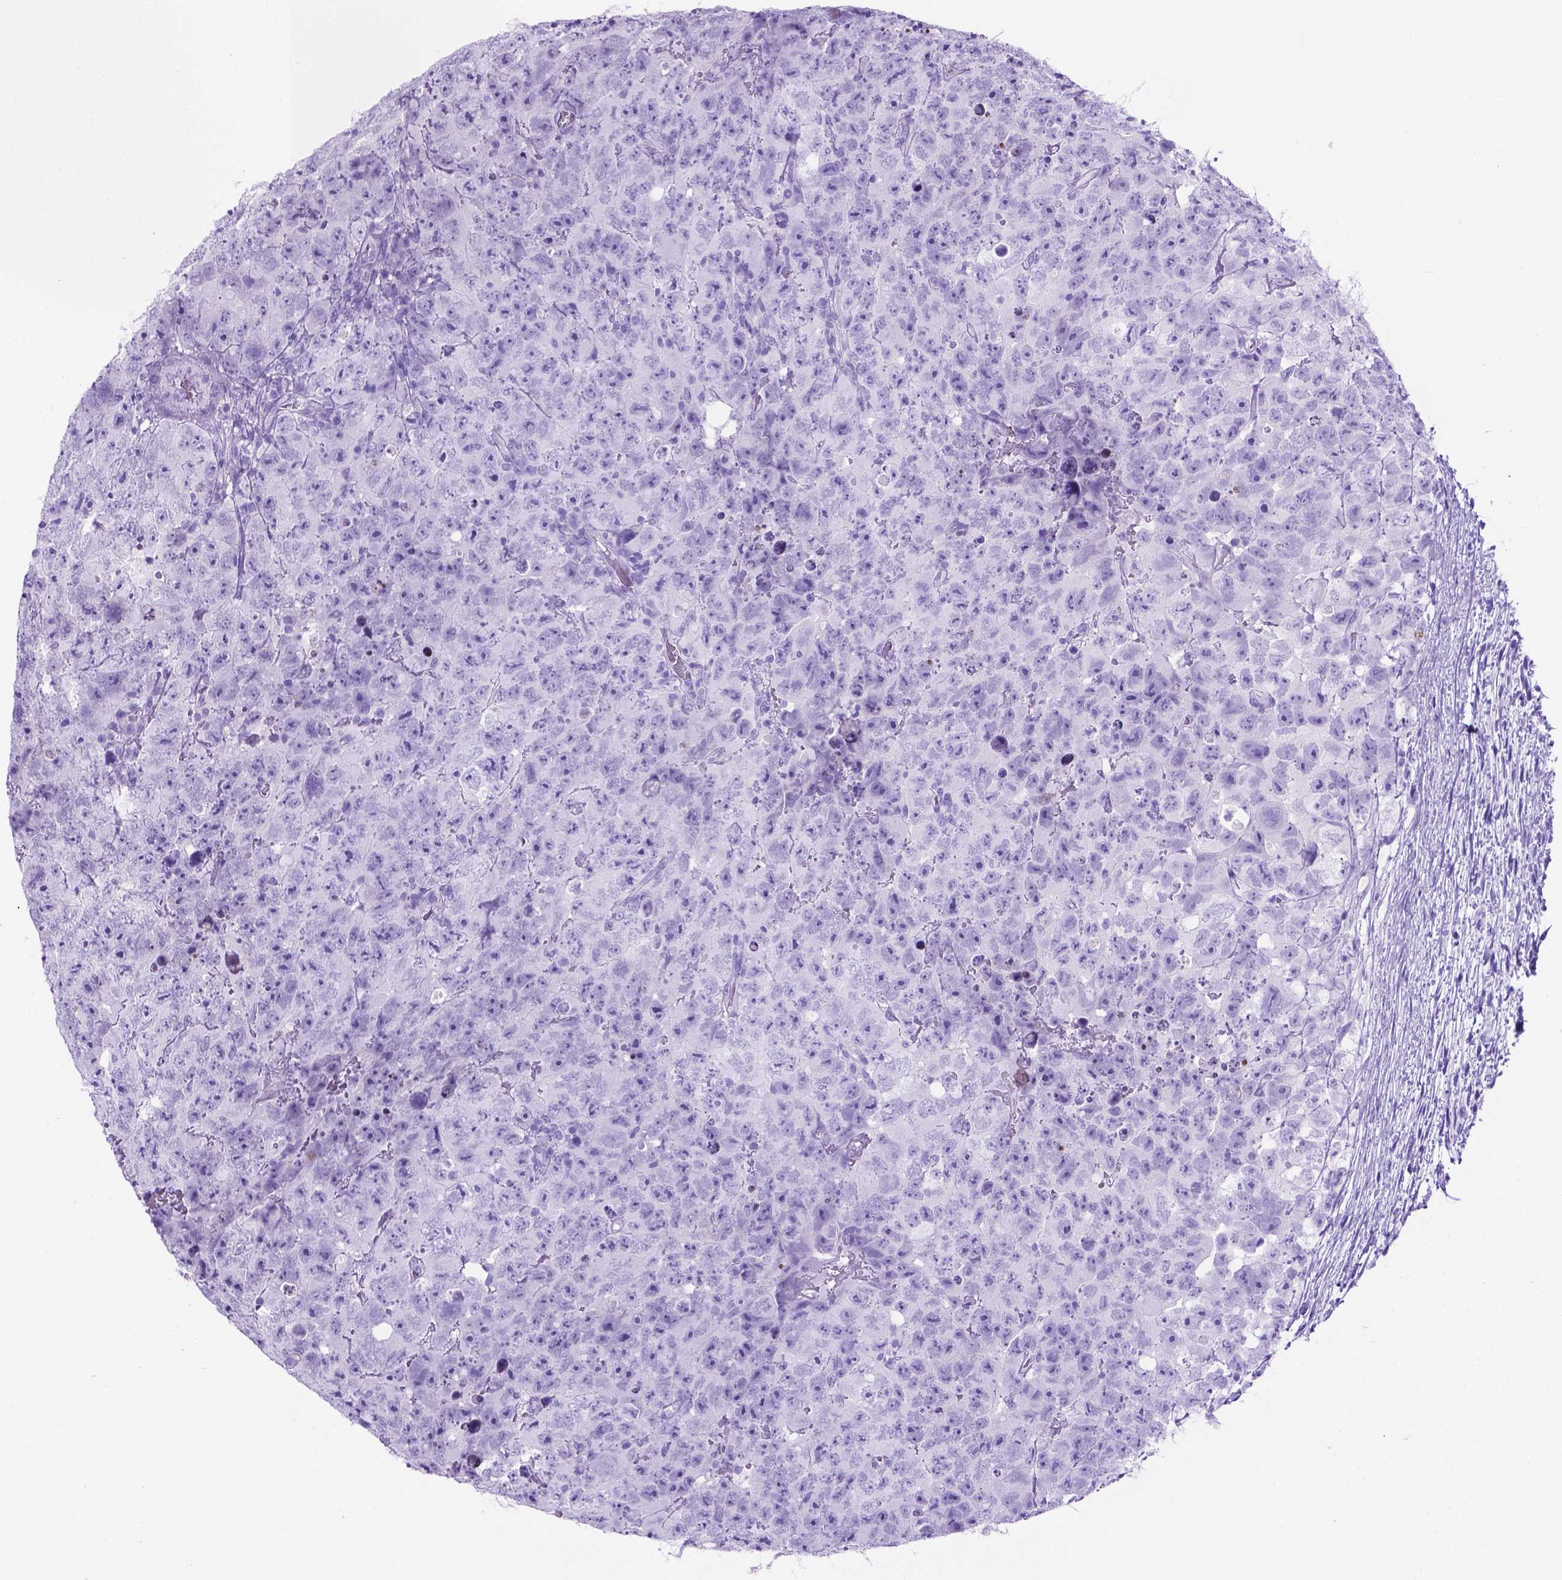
{"staining": {"intensity": "negative", "quantity": "none", "location": "none"}, "tissue": "testis cancer", "cell_type": "Tumor cells", "image_type": "cancer", "snomed": [{"axis": "morphology", "description": "Carcinoma, Embryonal, NOS"}, {"axis": "topography", "description": "Testis"}], "caption": "High magnification brightfield microscopy of testis cancer (embryonal carcinoma) stained with DAB (brown) and counterstained with hematoxylin (blue): tumor cells show no significant staining.", "gene": "C17orf107", "patient": {"sex": "male", "age": 24}}